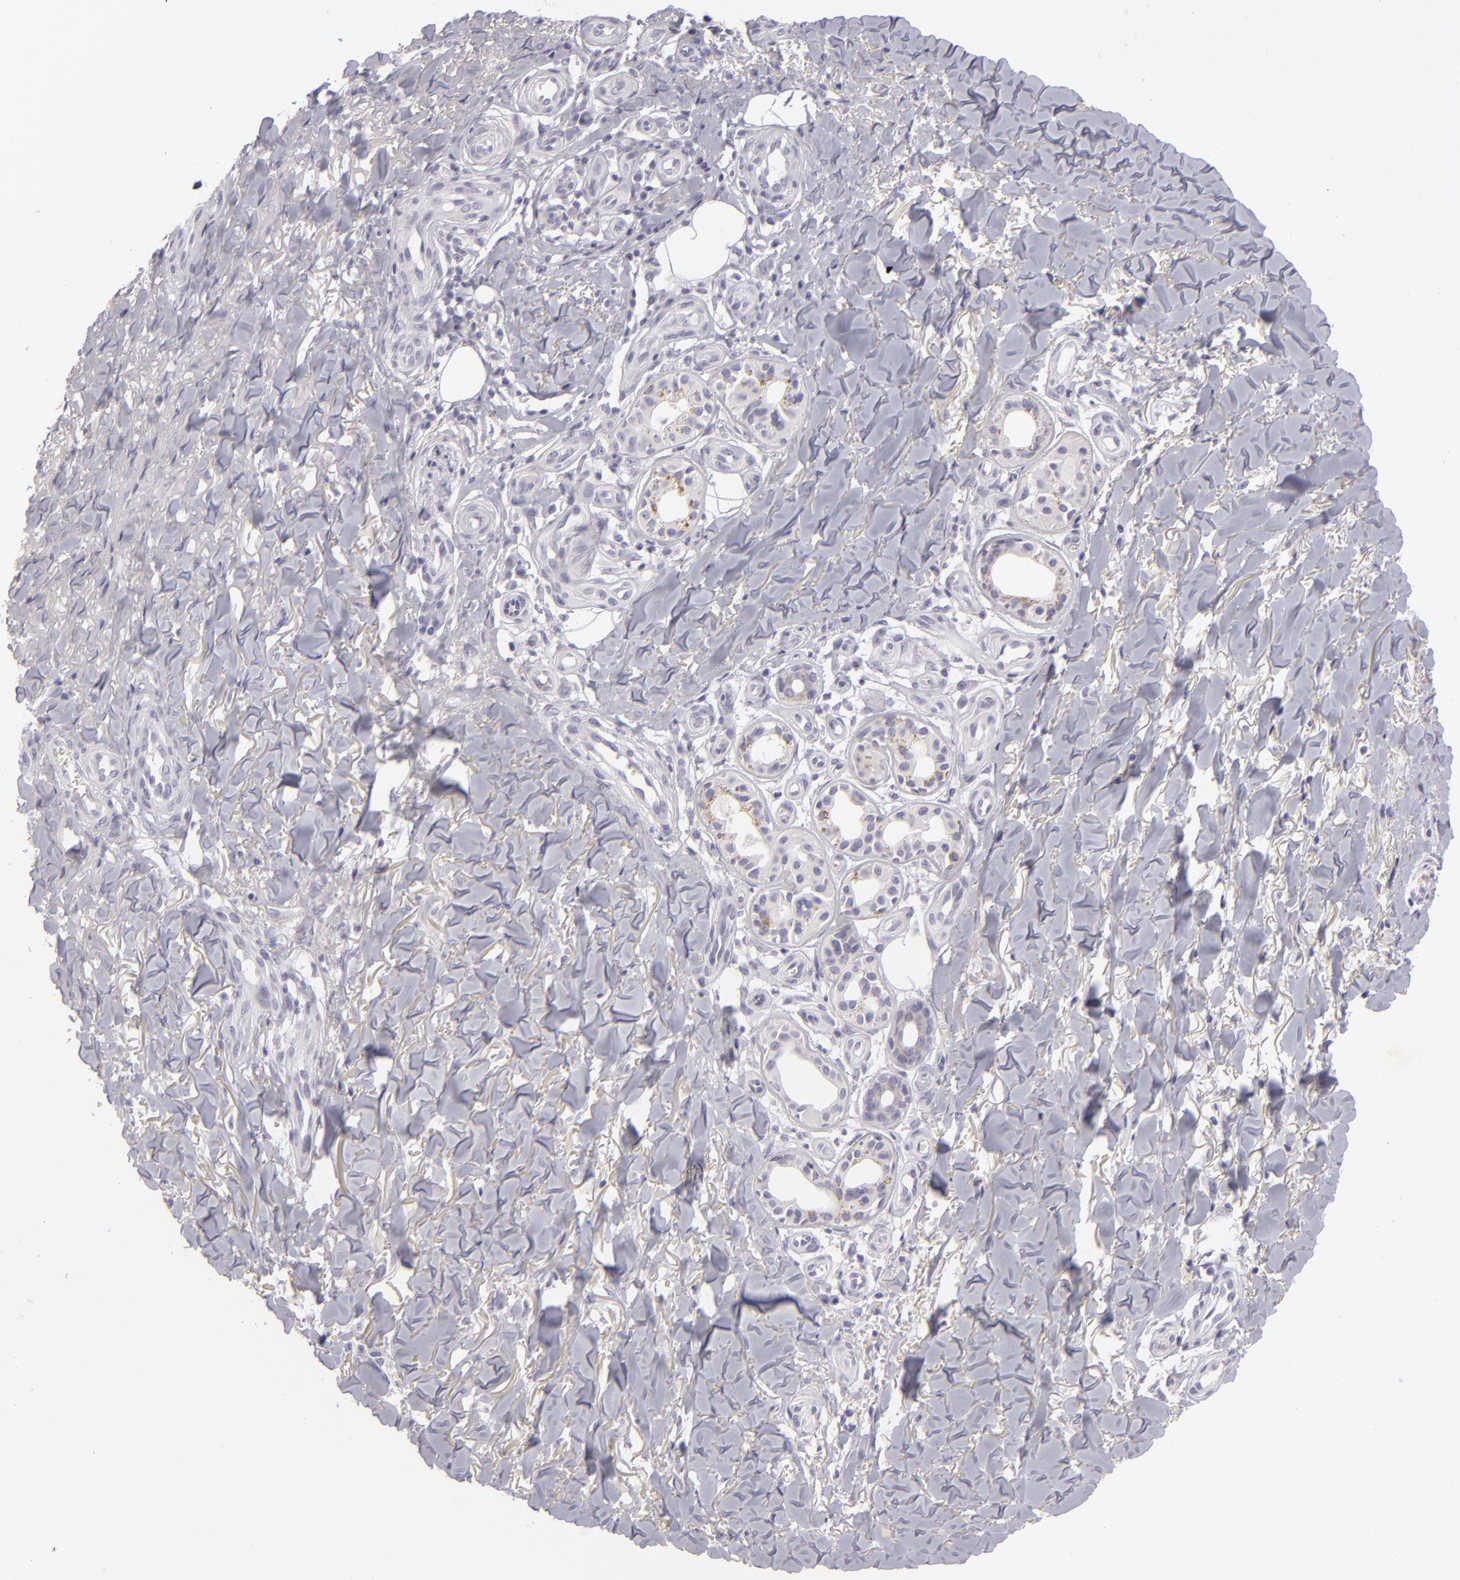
{"staining": {"intensity": "negative", "quantity": "none", "location": "none"}, "tissue": "skin cancer", "cell_type": "Tumor cells", "image_type": "cancer", "snomed": [{"axis": "morphology", "description": "Basal cell carcinoma"}, {"axis": "topography", "description": "Skin"}], "caption": "DAB immunohistochemical staining of human skin cancer demonstrates no significant expression in tumor cells.", "gene": "DLG4", "patient": {"sex": "male", "age": 81}}